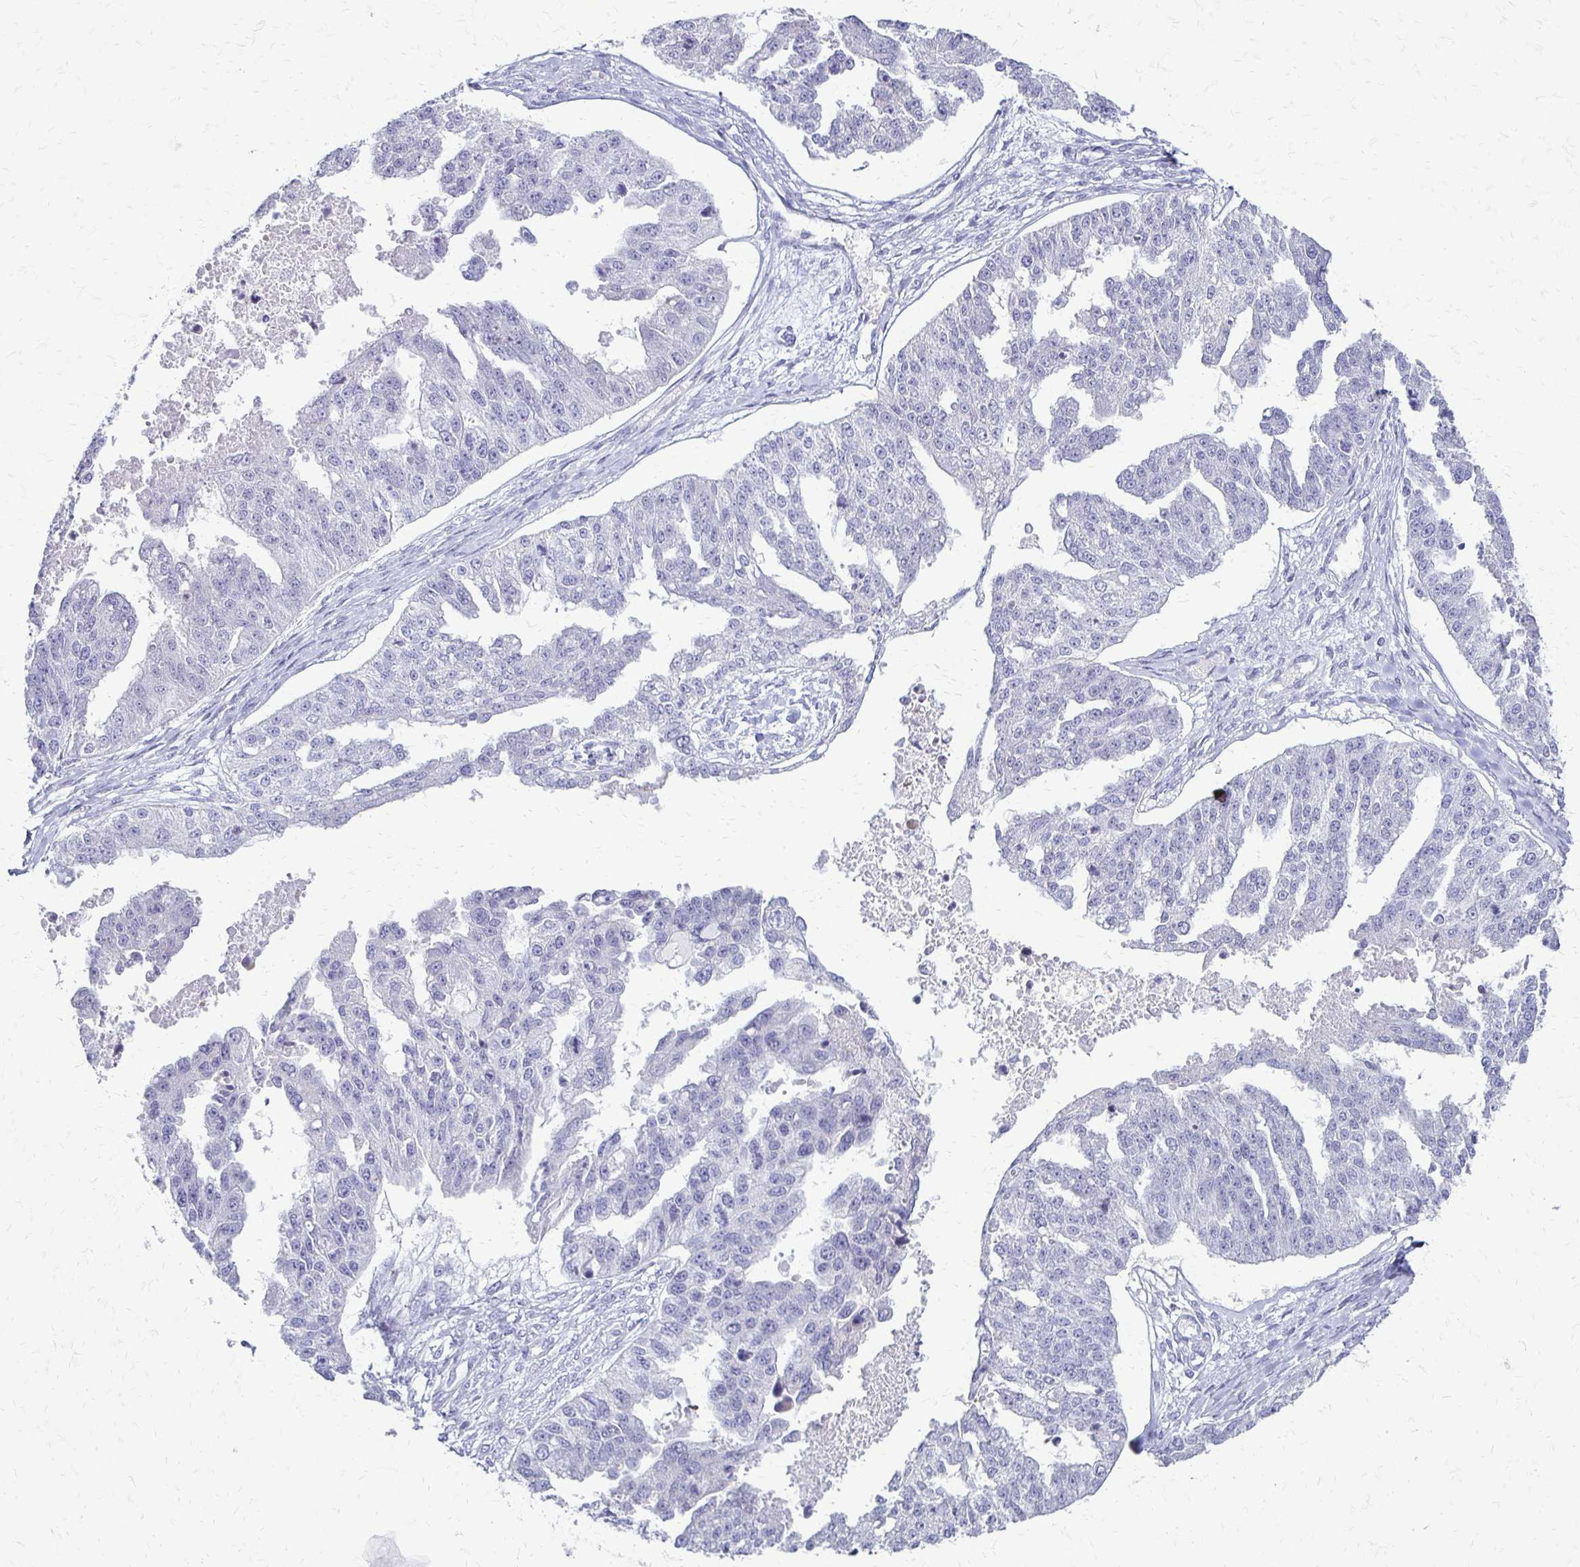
{"staining": {"intensity": "negative", "quantity": "none", "location": "none"}, "tissue": "ovarian cancer", "cell_type": "Tumor cells", "image_type": "cancer", "snomed": [{"axis": "morphology", "description": "Cystadenocarcinoma, serous, NOS"}, {"axis": "topography", "description": "Ovary"}], "caption": "Immunohistochemistry (IHC) photomicrograph of human ovarian cancer (serous cystadenocarcinoma) stained for a protein (brown), which displays no expression in tumor cells.", "gene": "IVL", "patient": {"sex": "female", "age": 58}}